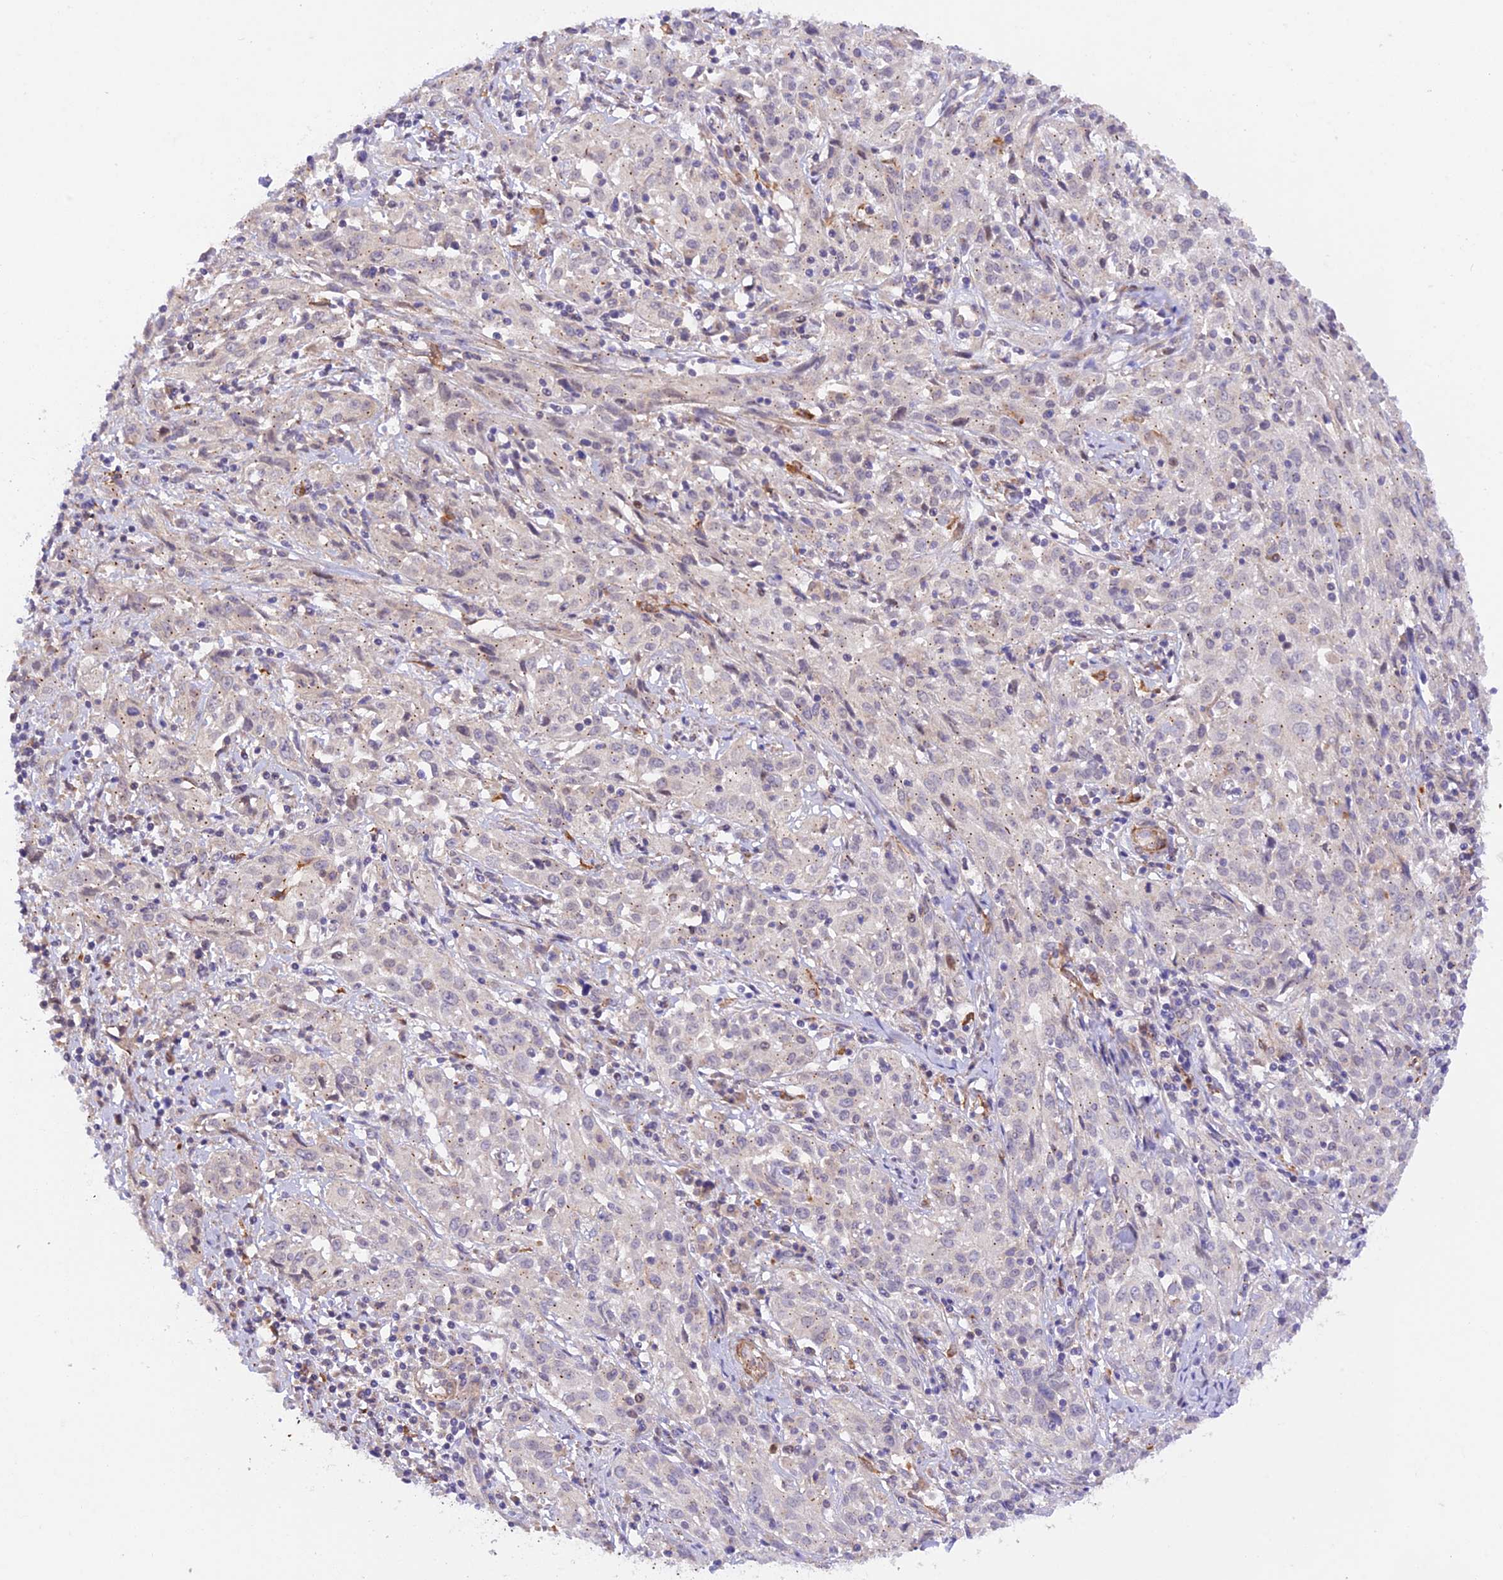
{"staining": {"intensity": "negative", "quantity": "none", "location": "none"}, "tissue": "cervical cancer", "cell_type": "Tumor cells", "image_type": "cancer", "snomed": [{"axis": "morphology", "description": "Squamous cell carcinoma, NOS"}, {"axis": "topography", "description": "Cervix"}], "caption": "High magnification brightfield microscopy of squamous cell carcinoma (cervical) stained with DAB (brown) and counterstained with hematoxylin (blue): tumor cells show no significant expression.", "gene": "WDFY4", "patient": {"sex": "female", "age": 57}}